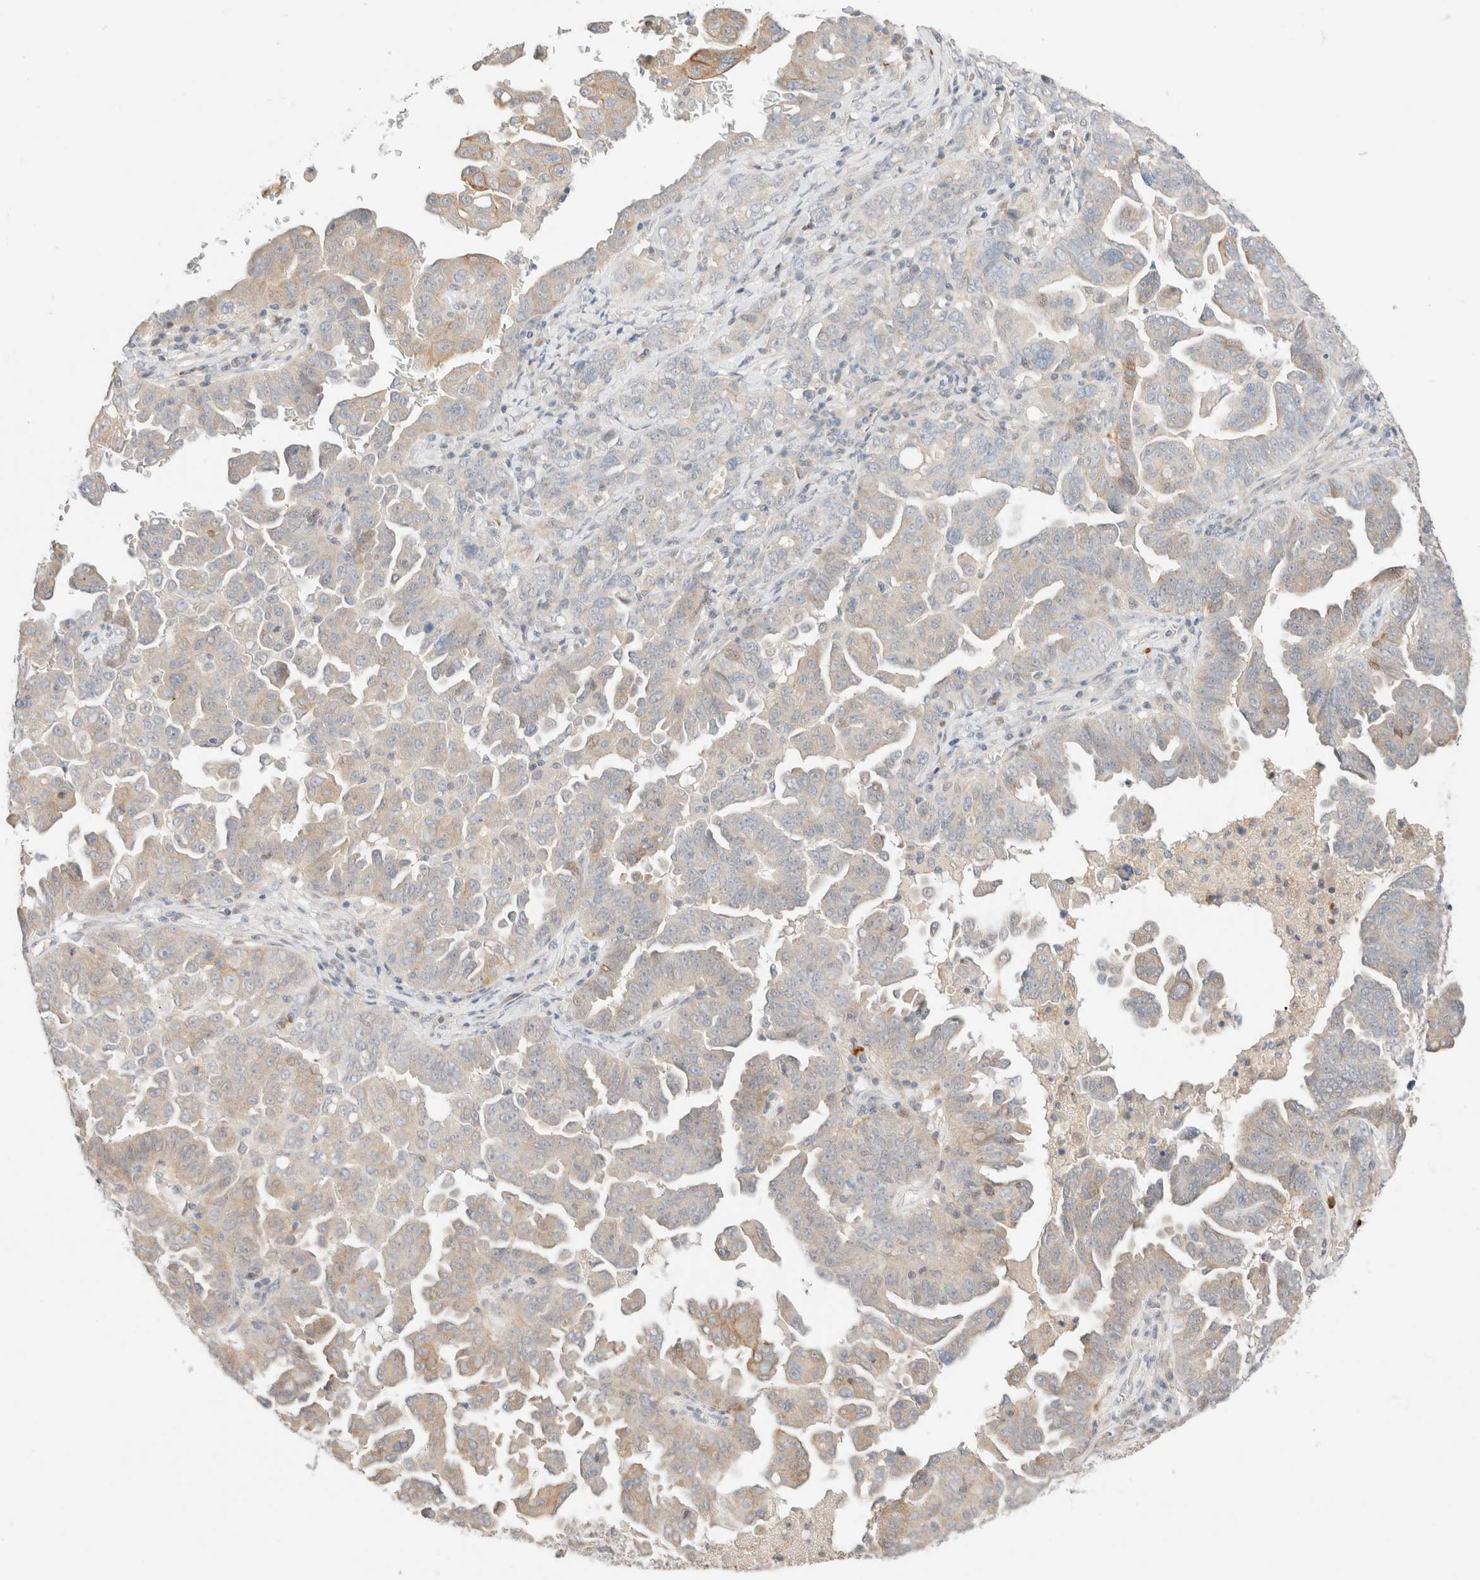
{"staining": {"intensity": "weak", "quantity": "<25%", "location": "cytoplasmic/membranous"}, "tissue": "ovarian cancer", "cell_type": "Tumor cells", "image_type": "cancer", "snomed": [{"axis": "morphology", "description": "Carcinoma, endometroid"}, {"axis": "topography", "description": "Ovary"}], "caption": "Immunohistochemical staining of human endometroid carcinoma (ovarian) exhibits no significant expression in tumor cells.", "gene": "SGSM2", "patient": {"sex": "female", "age": 62}}